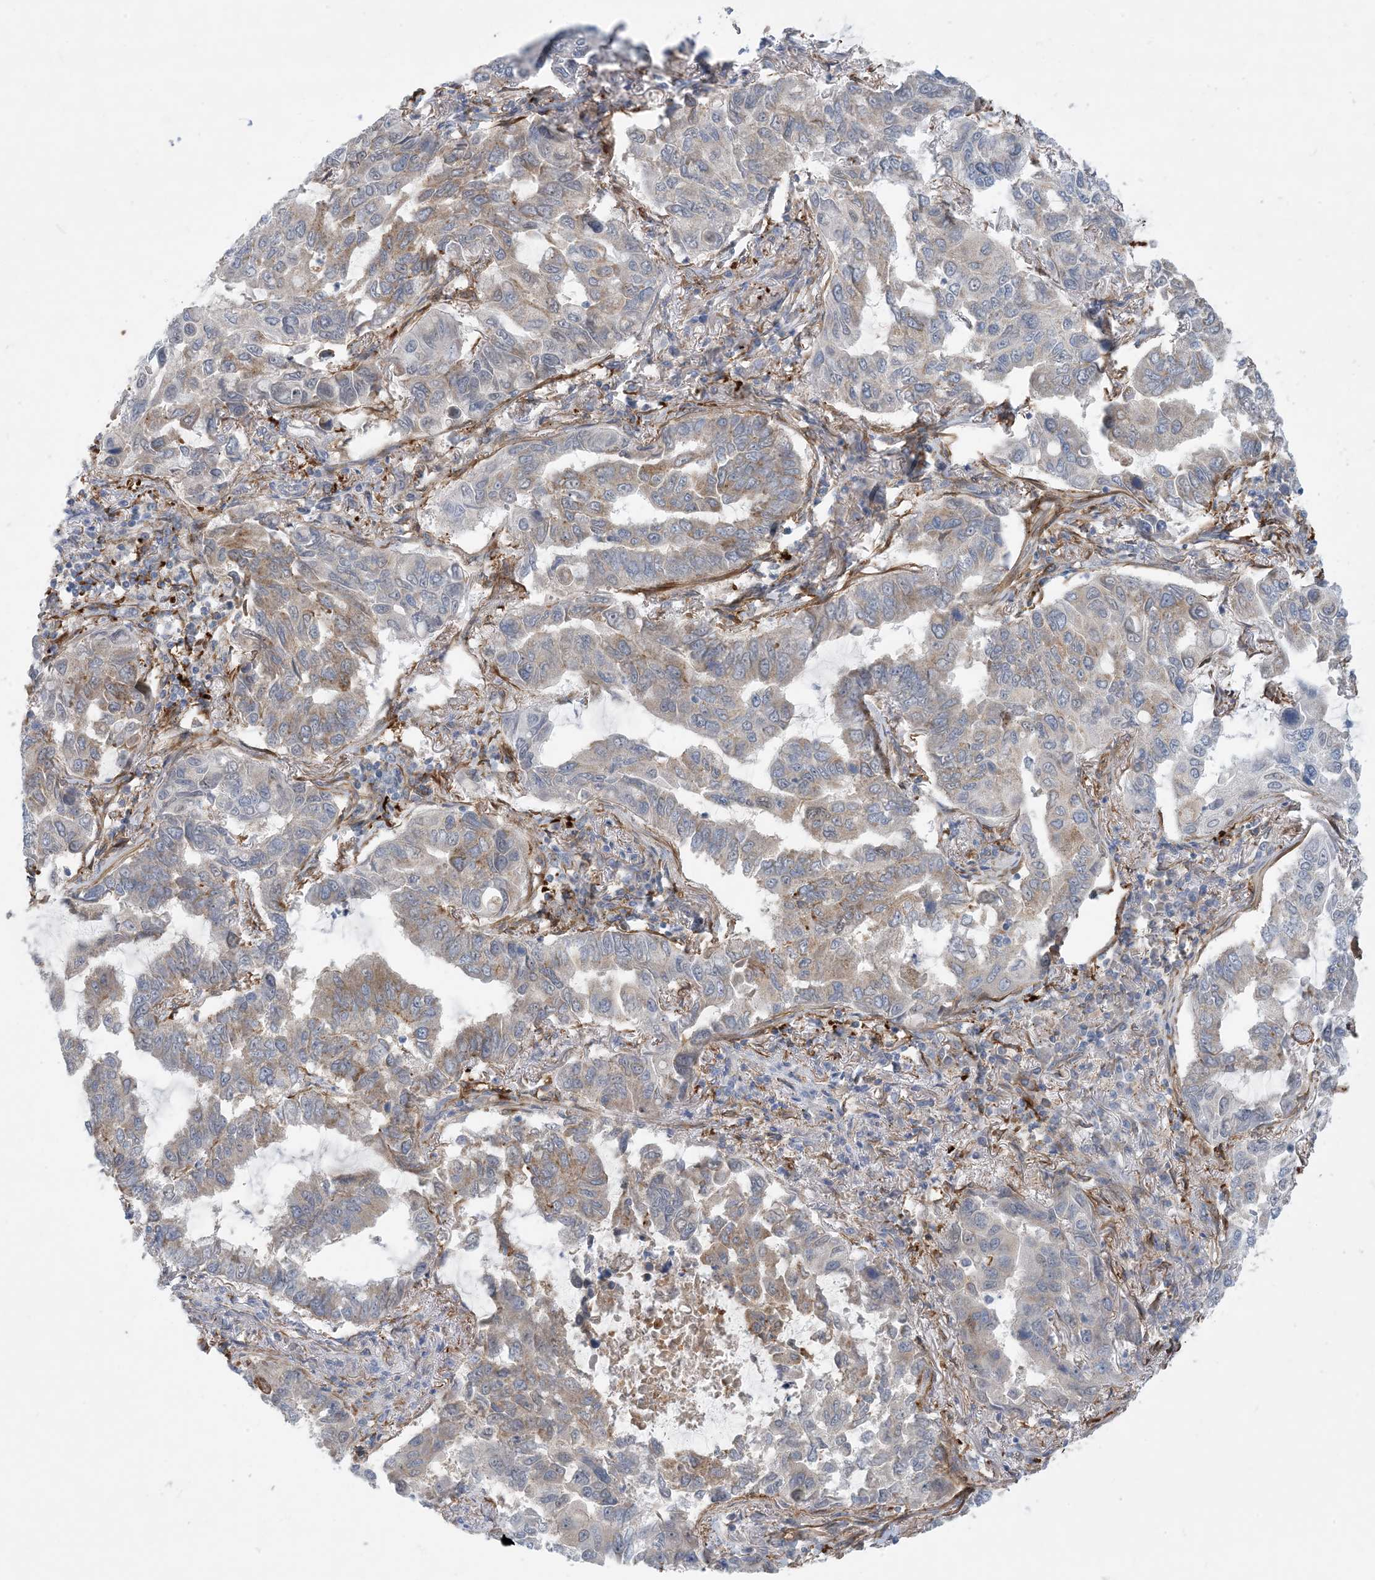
{"staining": {"intensity": "moderate", "quantity": "<25%", "location": "cytoplasmic/membranous"}, "tissue": "lung cancer", "cell_type": "Tumor cells", "image_type": "cancer", "snomed": [{"axis": "morphology", "description": "Adenocarcinoma, NOS"}, {"axis": "topography", "description": "Lung"}], "caption": "Protein expression analysis of human lung cancer reveals moderate cytoplasmic/membranous expression in approximately <25% of tumor cells. The protein of interest is shown in brown color, while the nuclei are stained blue.", "gene": "EIF2A", "patient": {"sex": "male", "age": 64}}